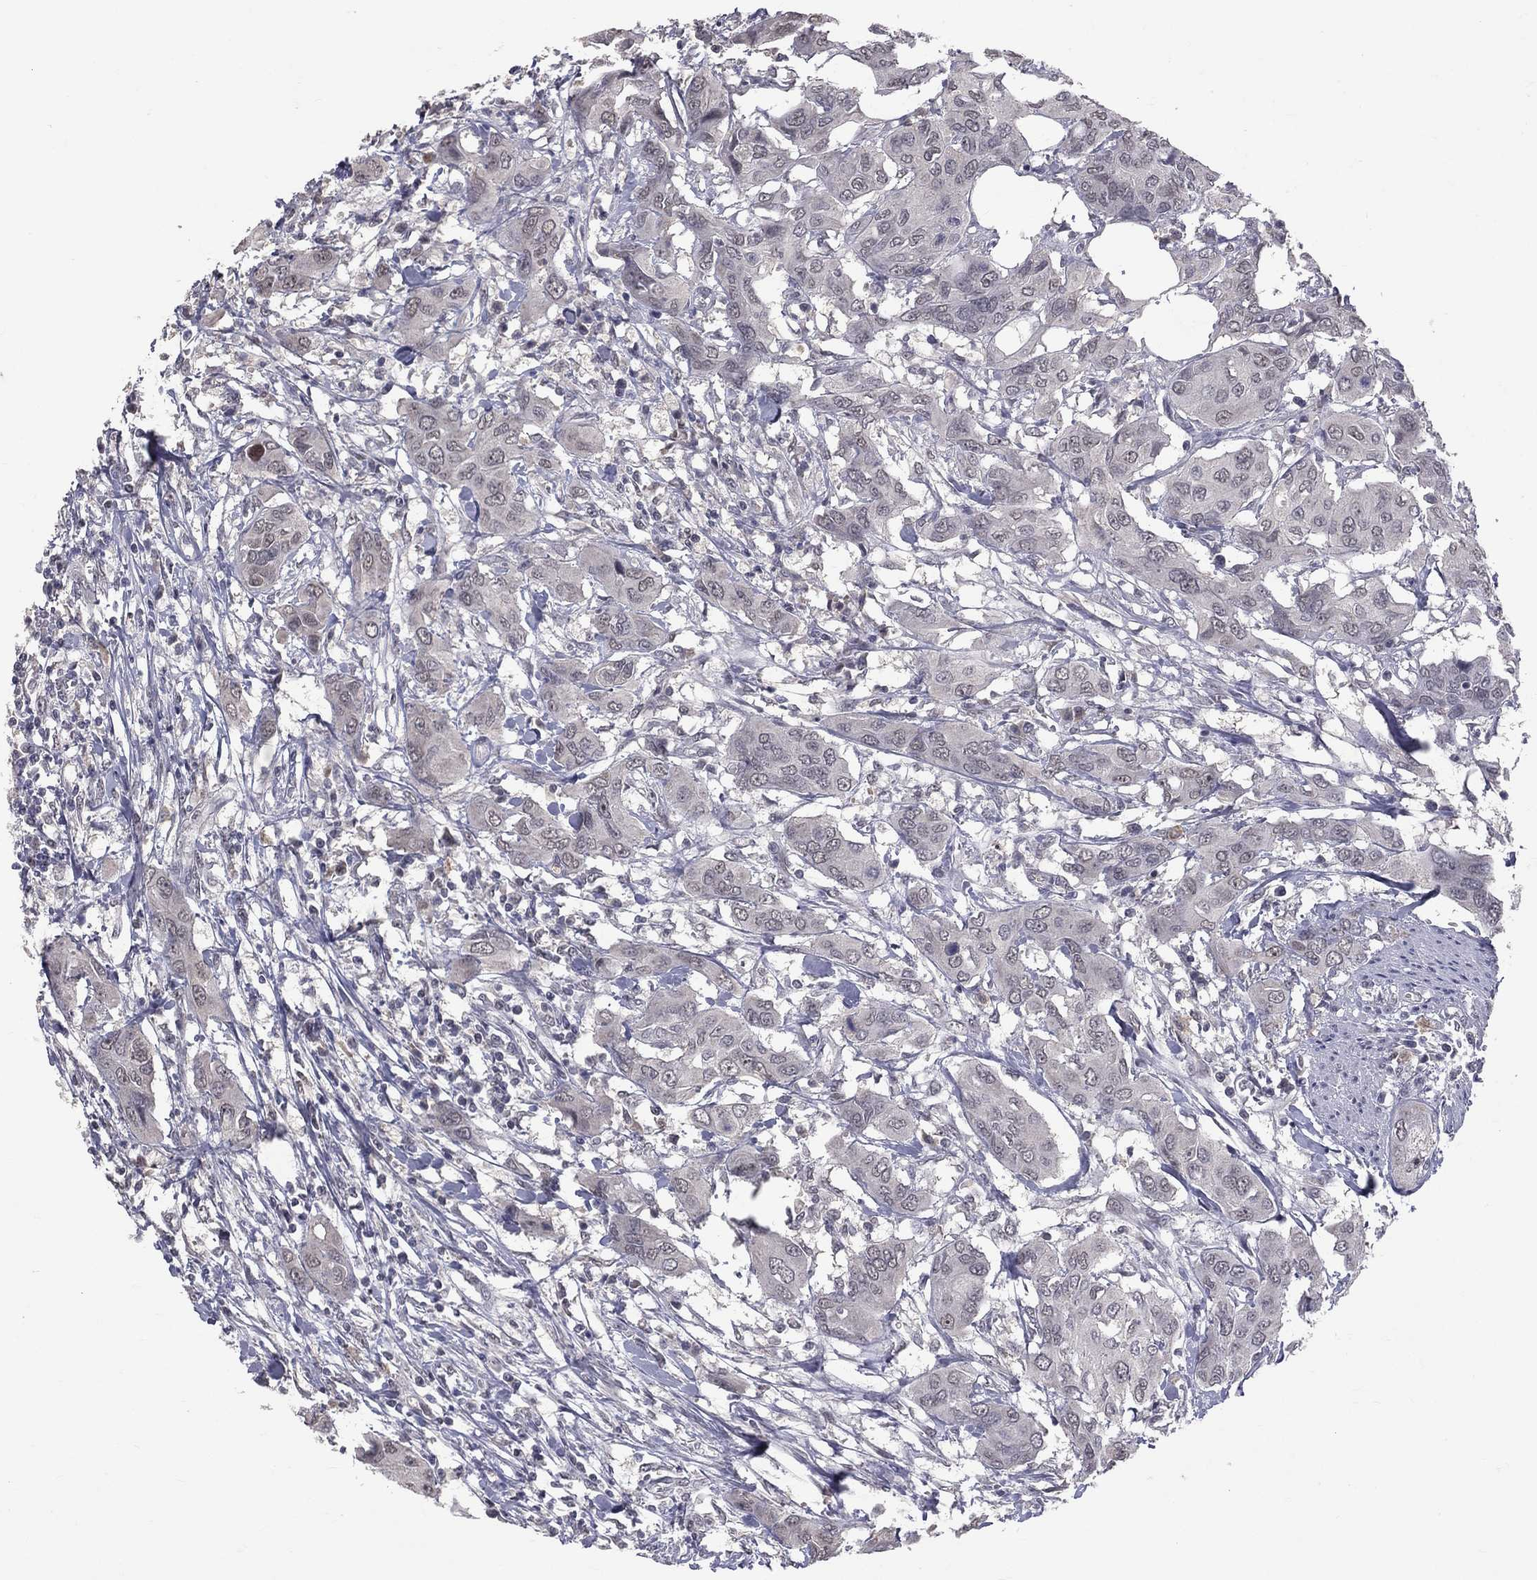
{"staining": {"intensity": "negative", "quantity": "none", "location": "none"}, "tissue": "urothelial cancer", "cell_type": "Tumor cells", "image_type": "cancer", "snomed": [{"axis": "morphology", "description": "Urothelial carcinoma, NOS"}, {"axis": "morphology", "description": "Urothelial carcinoma, High grade"}, {"axis": "topography", "description": "Urinary bladder"}], "caption": "Immunohistochemical staining of human urothelial cancer shows no significant staining in tumor cells.", "gene": "DSG4", "patient": {"sex": "male", "age": 63}}